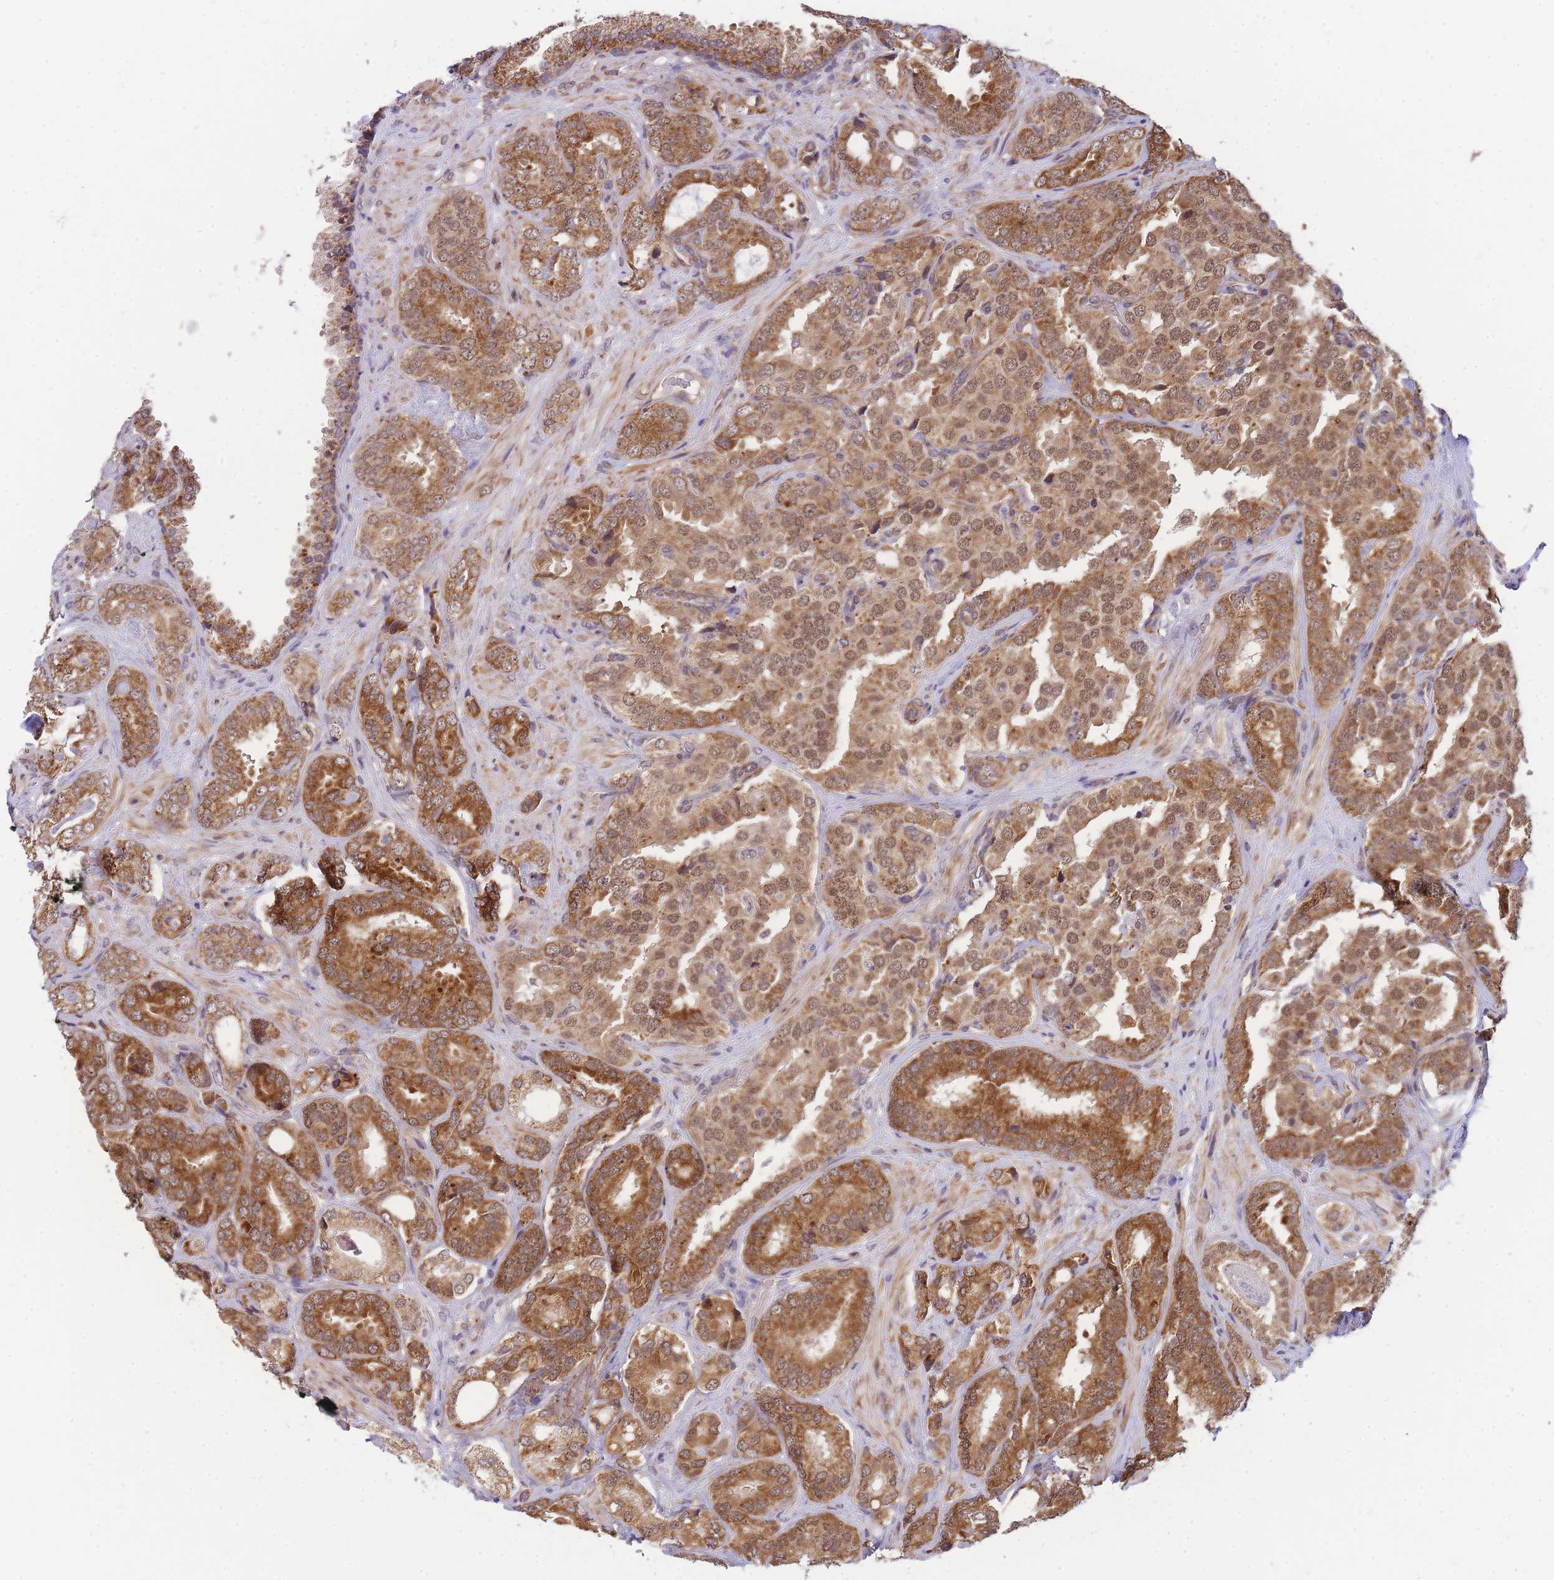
{"staining": {"intensity": "strong", "quantity": ">75%", "location": "cytoplasmic/membranous"}, "tissue": "prostate cancer", "cell_type": "Tumor cells", "image_type": "cancer", "snomed": [{"axis": "morphology", "description": "Adenocarcinoma, High grade"}, {"axis": "topography", "description": "Prostate"}], "caption": "The photomicrograph shows immunohistochemical staining of adenocarcinoma (high-grade) (prostate). There is strong cytoplasmic/membranous positivity is seen in approximately >75% of tumor cells.", "gene": "MRPL23", "patient": {"sex": "male", "age": 71}}